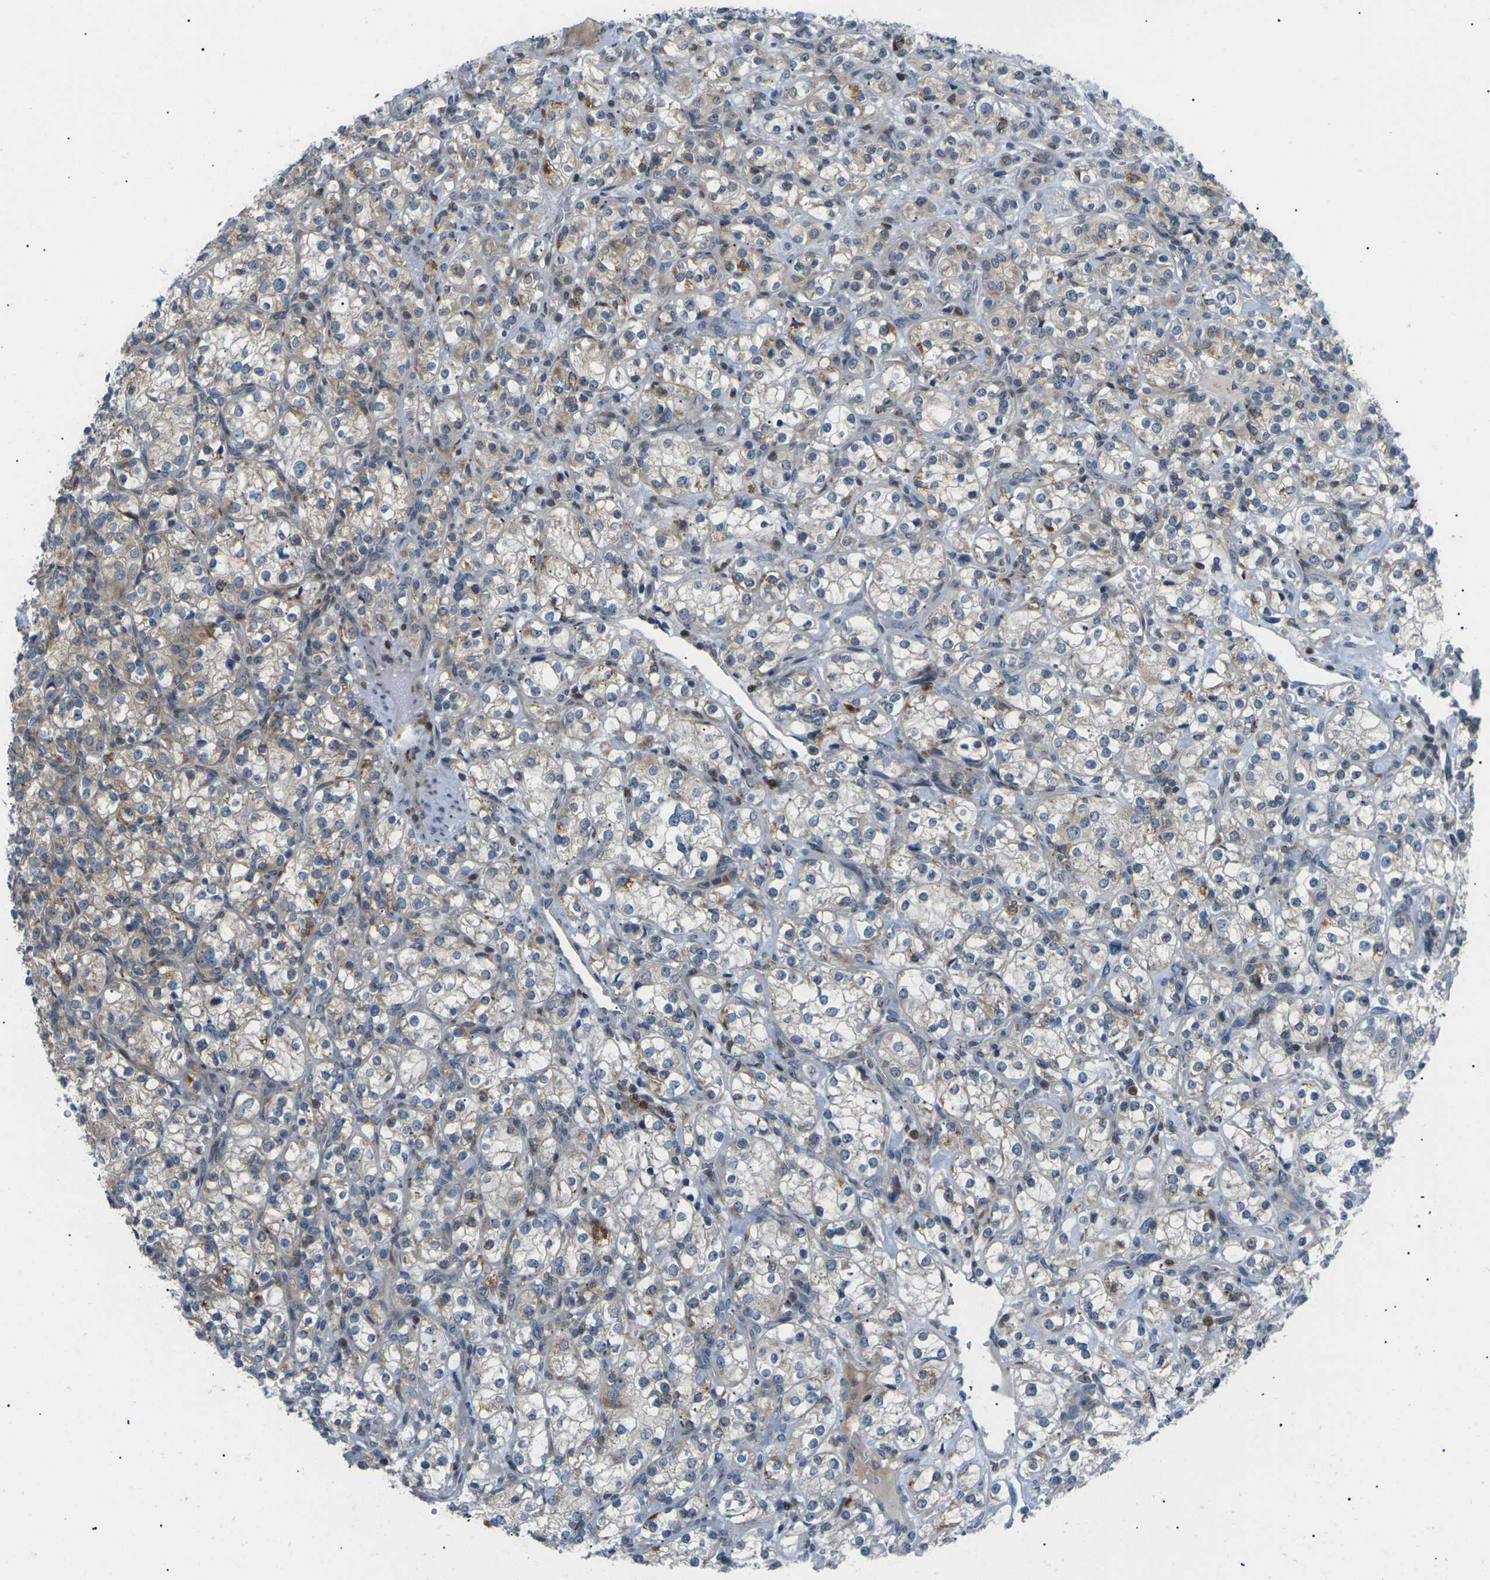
{"staining": {"intensity": "weak", "quantity": "<25%", "location": "cytoplasmic/membranous"}, "tissue": "renal cancer", "cell_type": "Tumor cells", "image_type": "cancer", "snomed": [{"axis": "morphology", "description": "Adenocarcinoma, NOS"}, {"axis": "topography", "description": "Kidney"}], "caption": "Micrograph shows no significant protein staining in tumor cells of renal cancer (adenocarcinoma).", "gene": "RPS6KA3", "patient": {"sex": "male", "age": 77}}